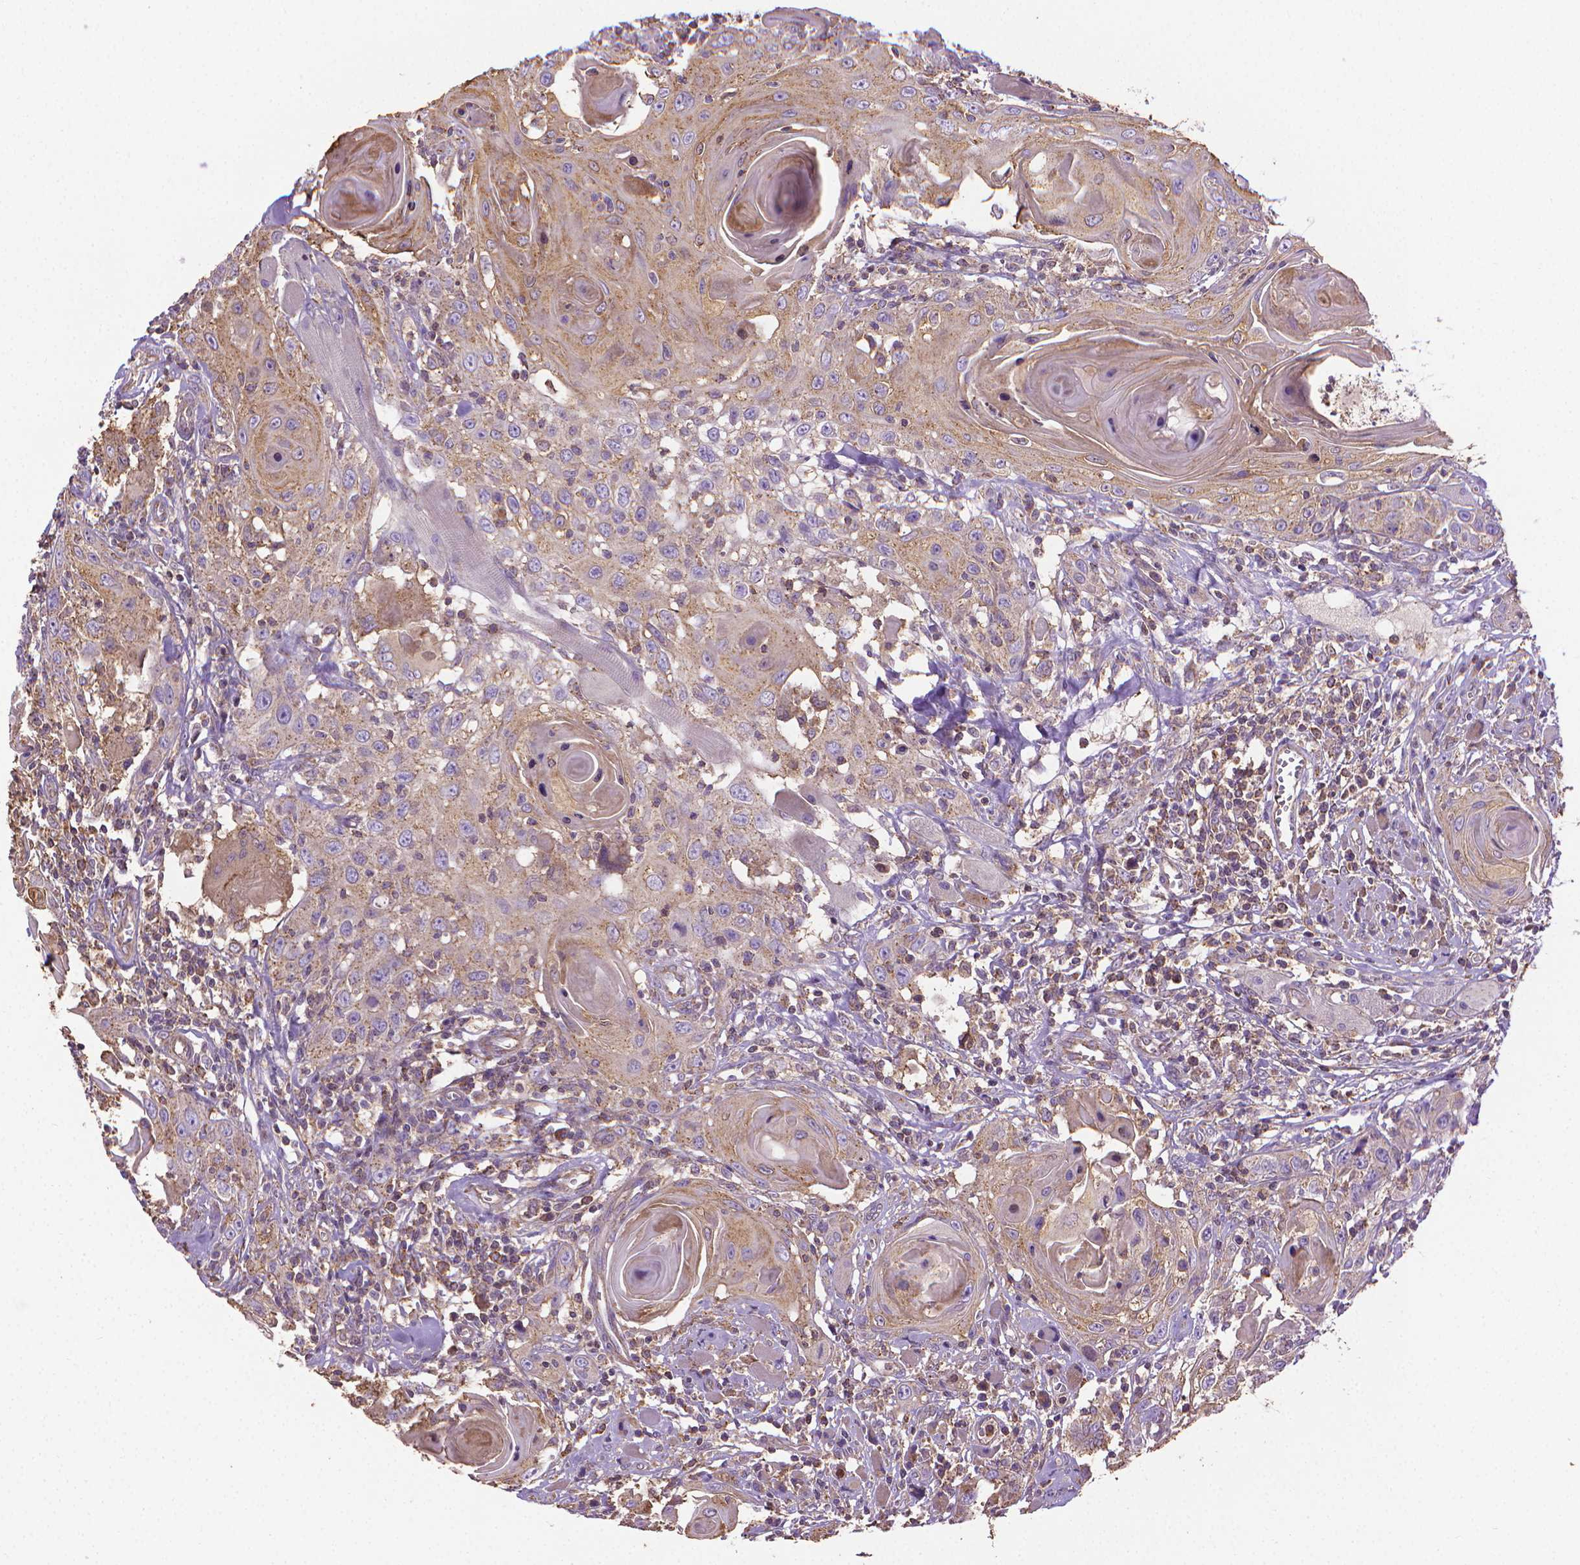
{"staining": {"intensity": "weak", "quantity": ">75%", "location": "cytoplasmic/membranous"}, "tissue": "head and neck cancer", "cell_type": "Tumor cells", "image_type": "cancer", "snomed": [{"axis": "morphology", "description": "Squamous cell carcinoma, NOS"}, {"axis": "topography", "description": "Head-Neck"}], "caption": "Tumor cells exhibit weak cytoplasmic/membranous positivity in about >75% of cells in squamous cell carcinoma (head and neck).", "gene": "SLC51B", "patient": {"sex": "female", "age": 80}}